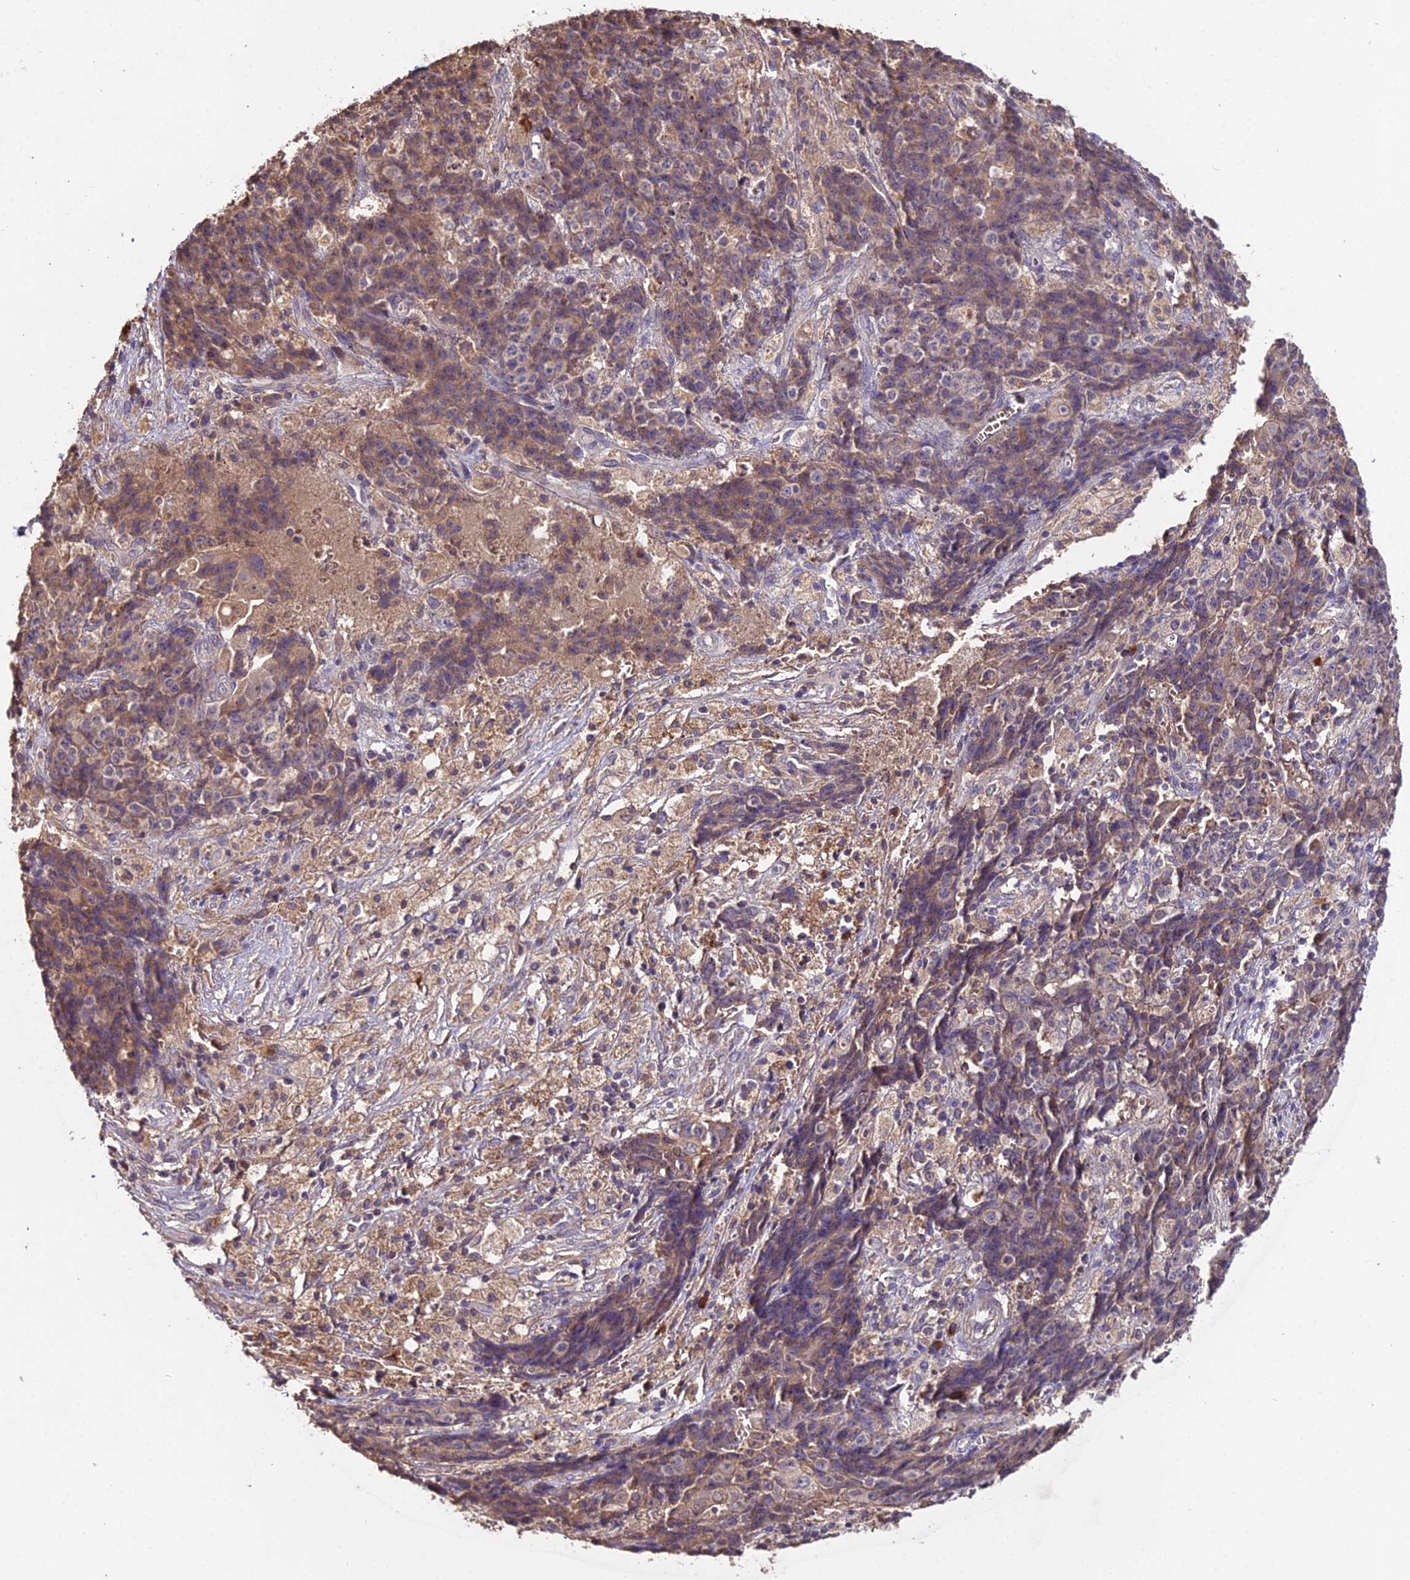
{"staining": {"intensity": "moderate", "quantity": ">75%", "location": "cytoplasmic/membranous"}, "tissue": "ovarian cancer", "cell_type": "Tumor cells", "image_type": "cancer", "snomed": [{"axis": "morphology", "description": "Carcinoma, endometroid"}, {"axis": "topography", "description": "Ovary"}], "caption": "The image exhibits staining of ovarian cancer (endometroid carcinoma), revealing moderate cytoplasmic/membranous protein expression (brown color) within tumor cells.", "gene": "KCTD16", "patient": {"sex": "female", "age": 42}}